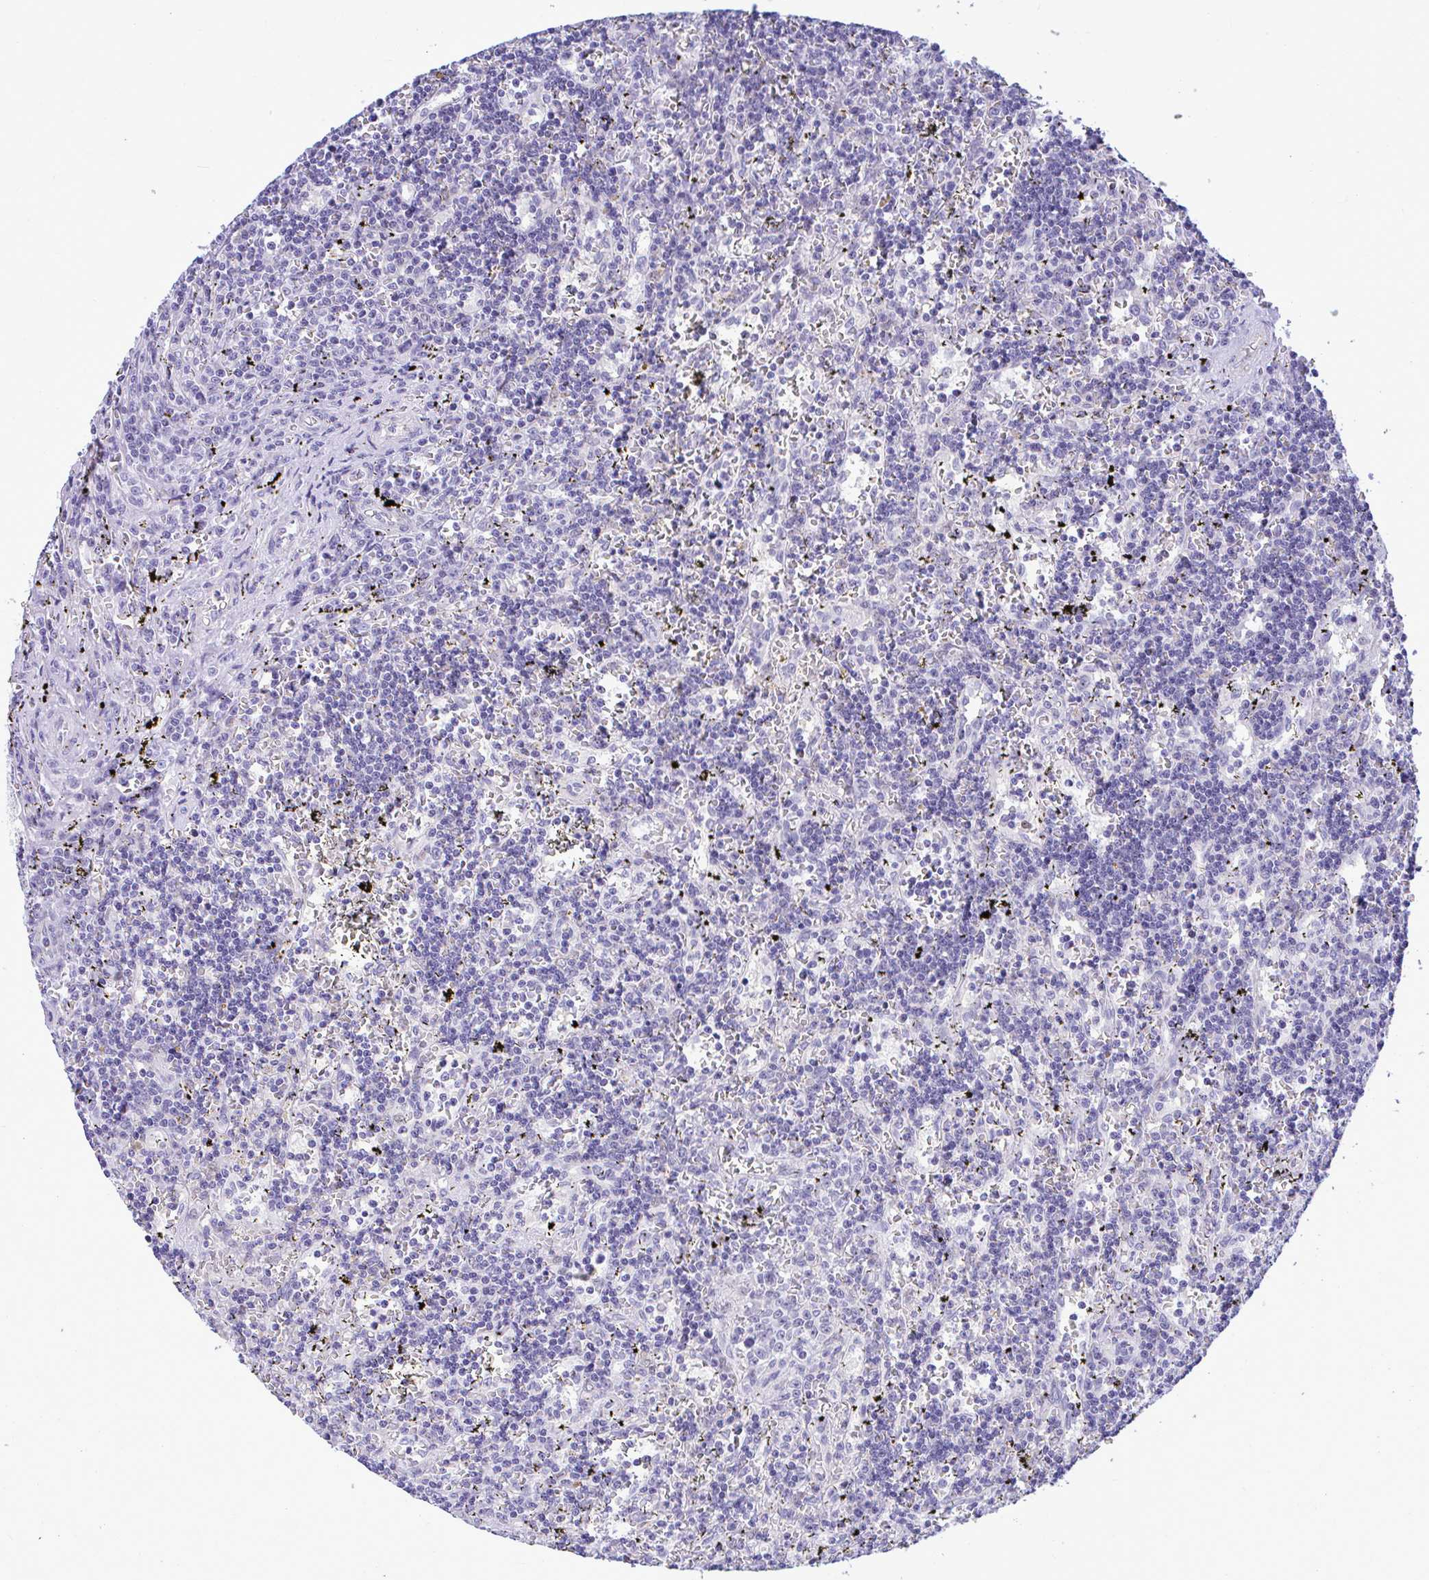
{"staining": {"intensity": "negative", "quantity": "none", "location": "none"}, "tissue": "lymphoma", "cell_type": "Tumor cells", "image_type": "cancer", "snomed": [{"axis": "morphology", "description": "Malignant lymphoma, non-Hodgkin's type, Low grade"}, {"axis": "topography", "description": "Spleen"}], "caption": "Immunohistochemistry of lymphoma displays no staining in tumor cells.", "gene": "SLC25A51", "patient": {"sex": "male", "age": 60}}